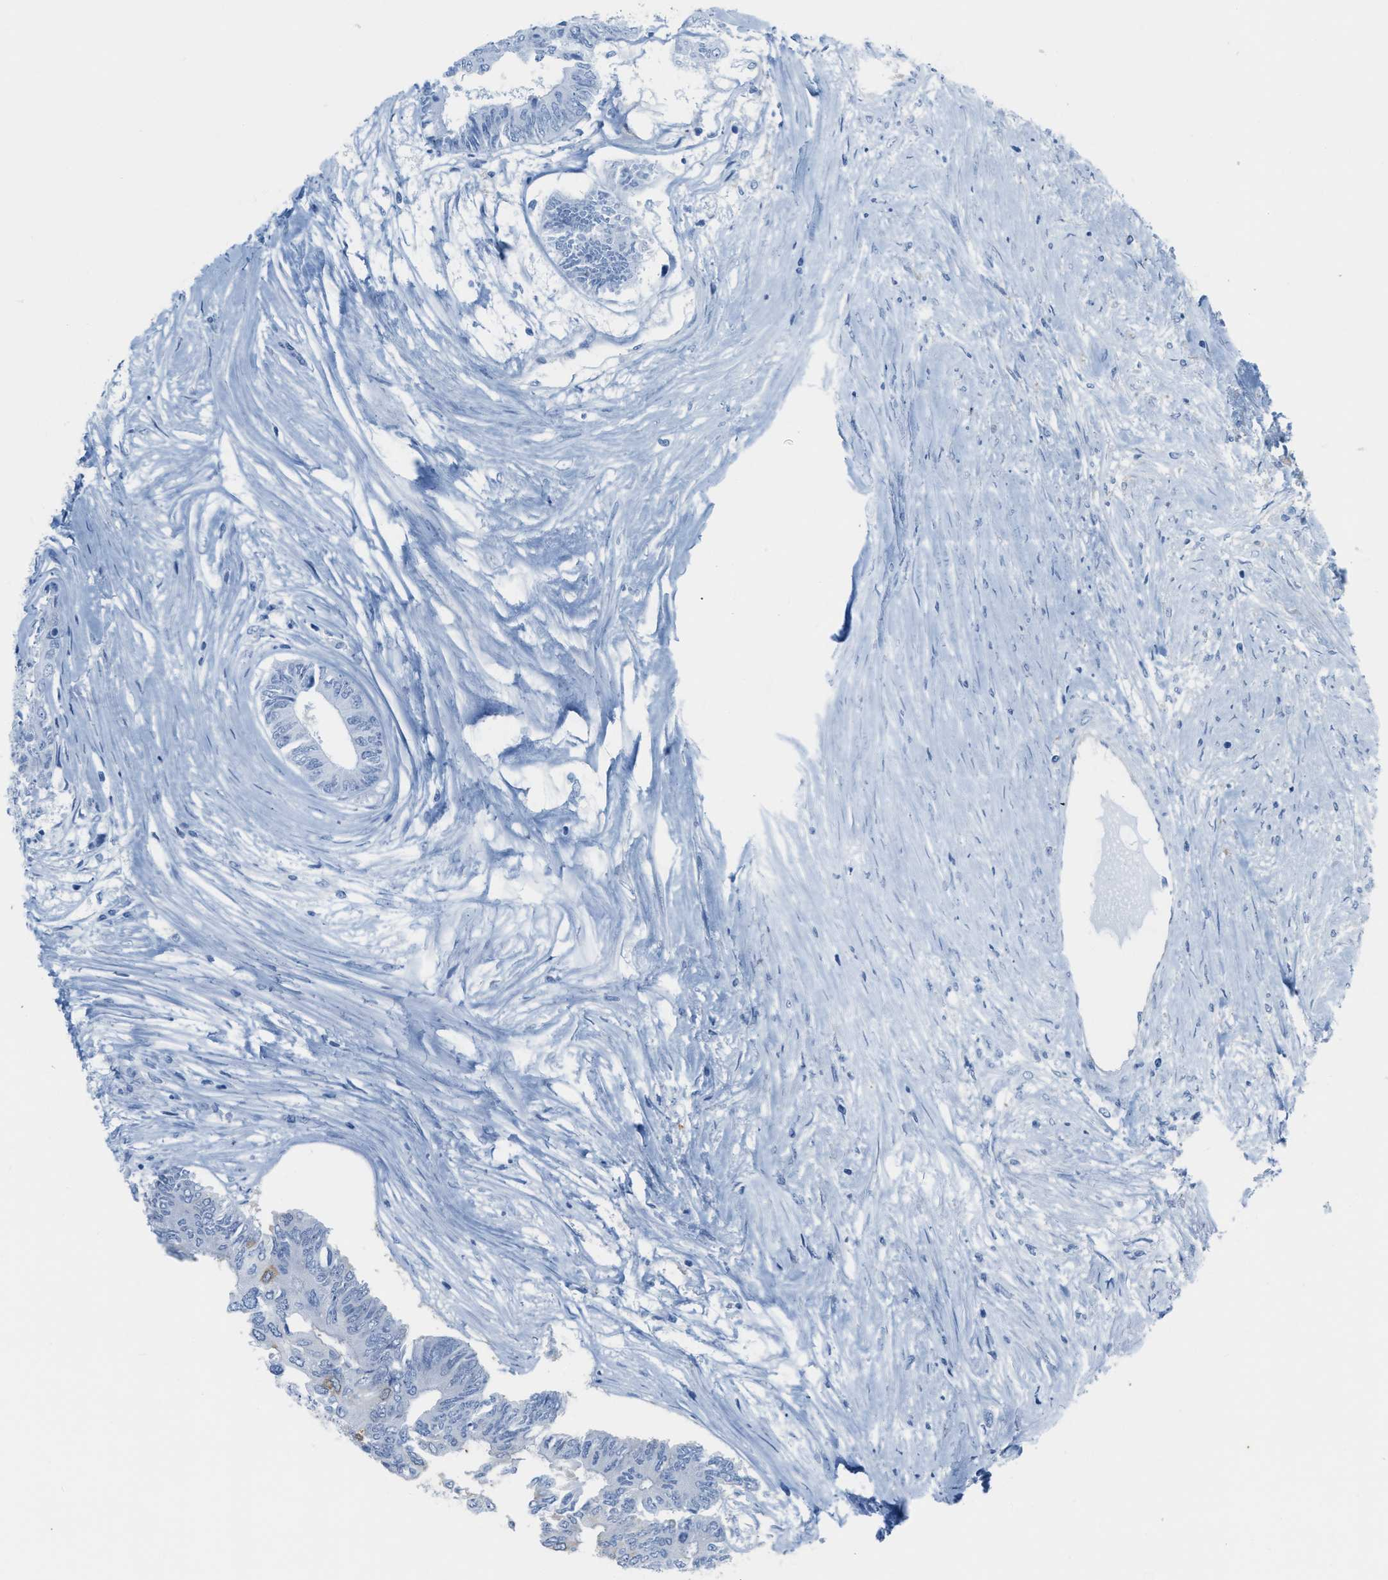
{"staining": {"intensity": "negative", "quantity": "none", "location": "none"}, "tissue": "colorectal cancer", "cell_type": "Tumor cells", "image_type": "cancer", "snomed": [{"axis": "morphology", "description": "Adenocarcinoma, NOS"}, {"axis": "topography", "description": "Rectum"}], "caption": "Colorectal adenocarcinoma stained for a protein using IHC displays no staining tumor cells.", "gene": "ASGR1", "patient": {"sex": "male", "age": 63}}